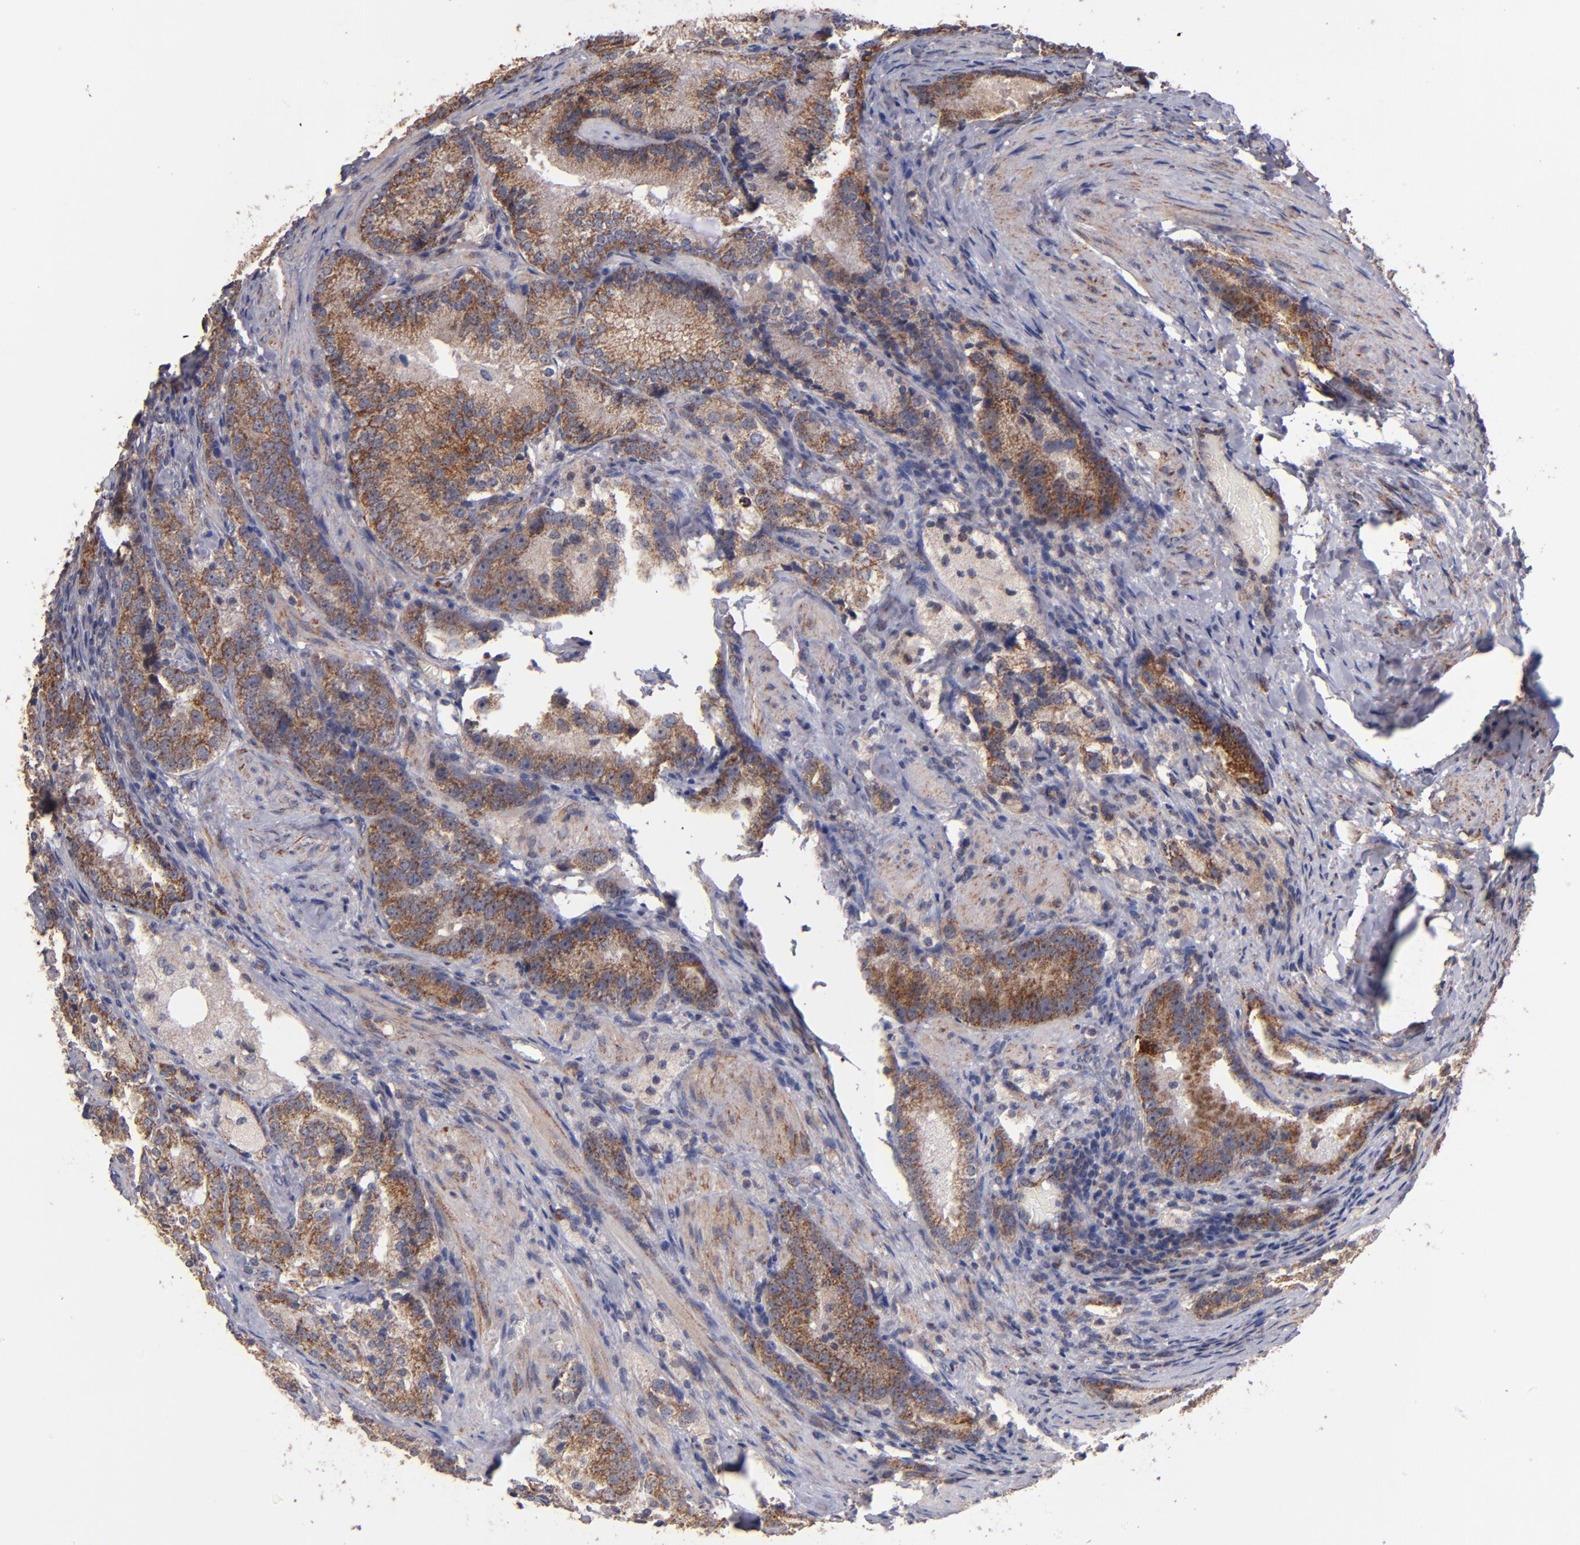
{"staining": {"intensity": "moderate", "quantity": ">75%", "location": "cytoplasmic/membranous"}, "tissue": "prostate cancer", "cell_type": "Tumor cells", "image_type": "cancer", "snomed": [{"axis": "morphology", "description": "Adenocarcinoma, High grade"}, {"axis": "topography", "description": "Prostate"}], "caption": "This is an image of IHC staining of prostate adenocarcinoma (high-grade), which shows moderate expression in the cytoplasmic/membranous of tumor cells.", "gene": "DIABLO", "patient": {"sex": "male", "age": 63}}